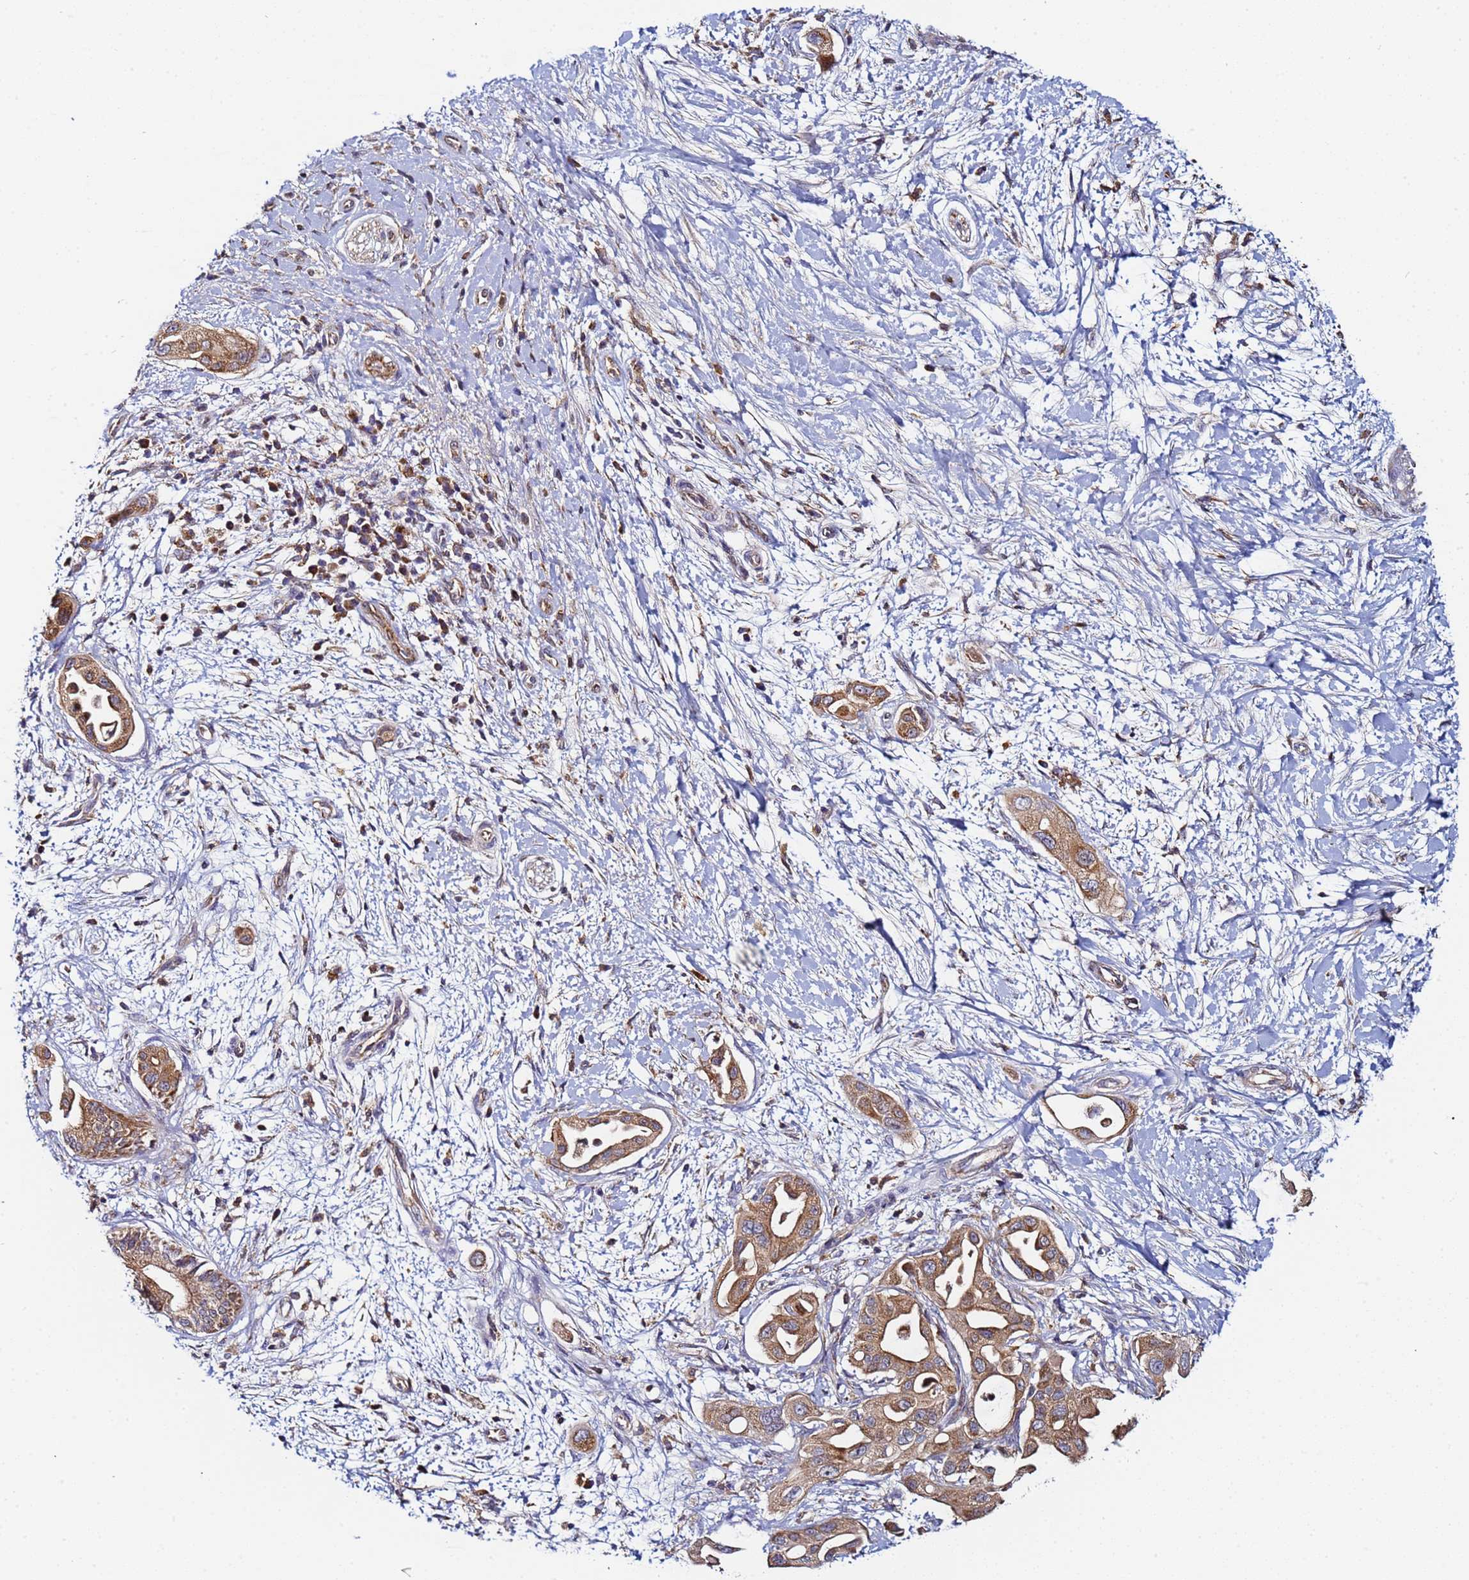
{"staining": {"intensity": "moderate", "quantity": ">75%", "location": "cytoplasmic/membranous"}, "tissue": "pancreatic cancer", "cell_type": "Tumor cells", "image_type": "cancer", "snomed": [{"axis": "morphology", "description": "Adenocarcinoma, NOS"}, {"axis": "topography", "description": "Pancreas"}], "caption": "The photomicrograph exhibits a brown stain indicating the presence of a protein in the cytoplasmic/membranous of tumor cells in adenocarcinoma (pancreatic).", "gene": "CCDC127", "patient": {"sex": "male", "age": 68}}